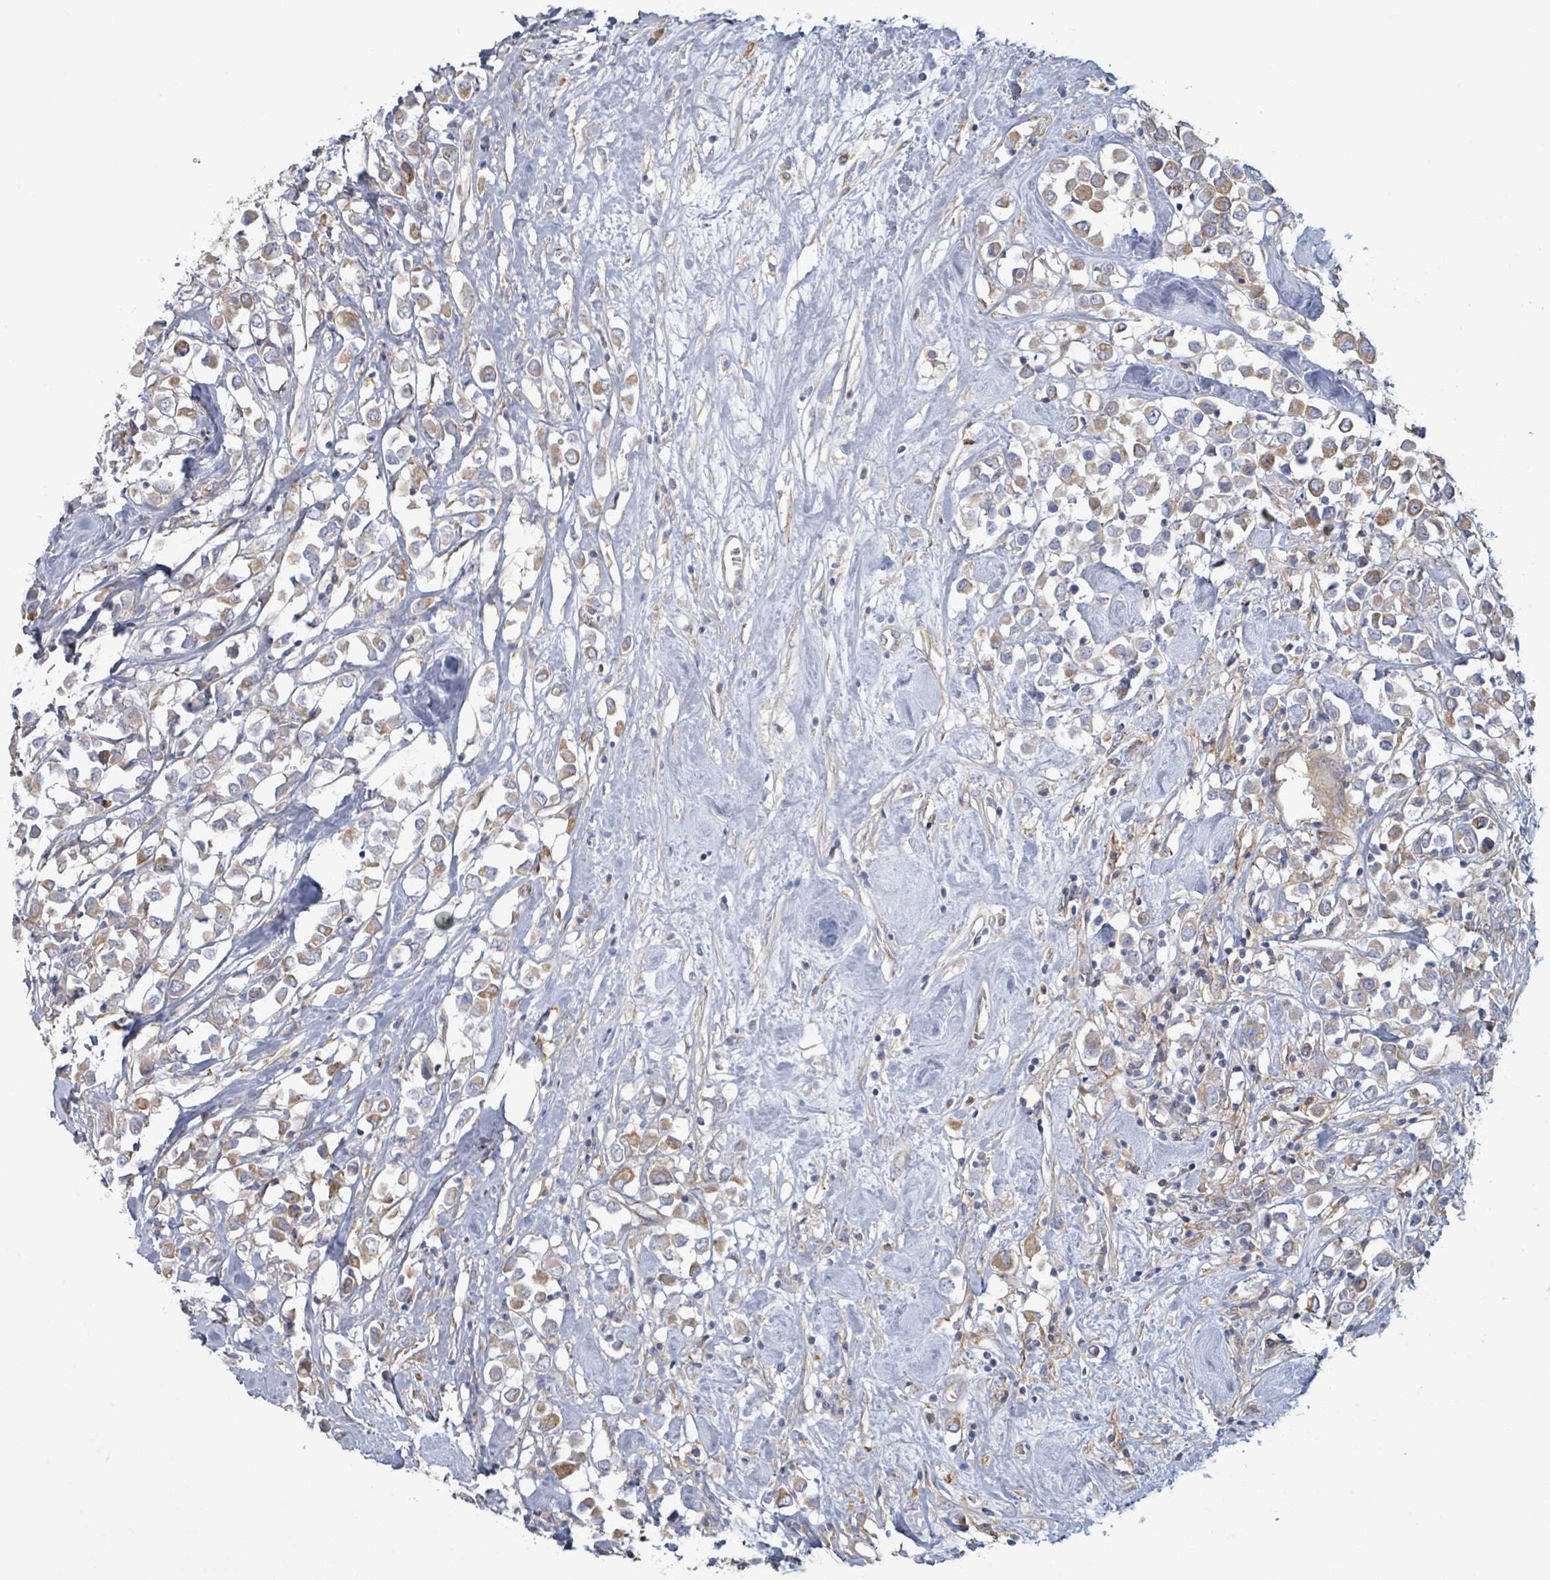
{"staining": {"intensity": "weak", "quantity": "25%-75%", "location": "cytoplasmic/membranous"}, "tissue": "breast cancer", "cell_type": "Tumor cells", "image_type": "cancer", "snomed": [{"axis": "morphology", "description": "Duct carcinoma"}, {"axis": "topography", "description": "Breast"}], "caption": "Invasive ductal carcinoma (breast) stained with a protein marker reveals weak staining in tumor cells.", "gene": "COL13A1", "patient": {"sex": "female", "age": 61}}